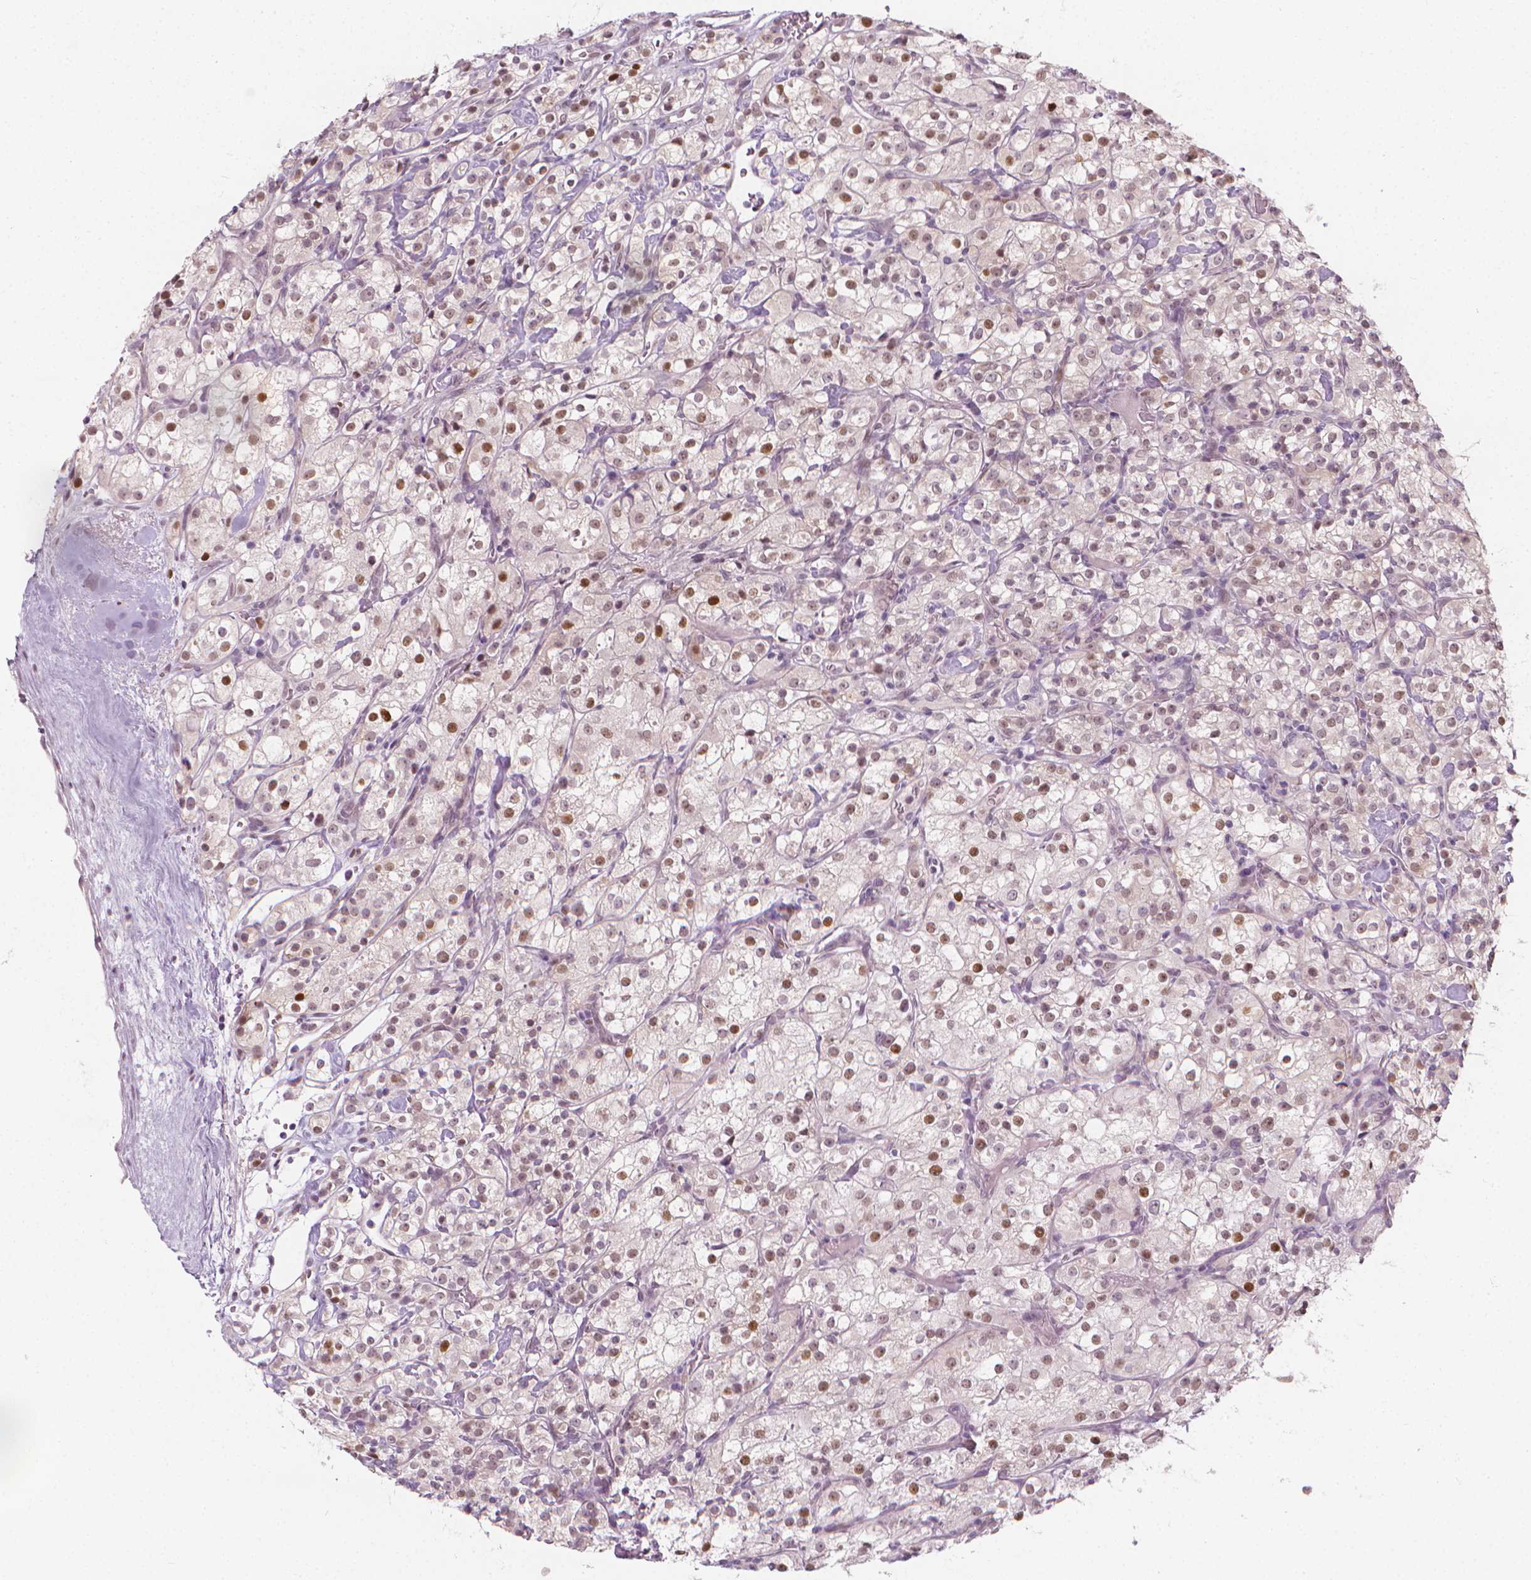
{"staining": {"intensity": "moderate", "quantity": "25%-75%", "location": "nuclear"}, "tissue": "renal cancer", "cell_type": "Tumor cells", "image_type": "cancer", "snomed": [{"axis": "morphology", "description": "Adenocarcinoma, NOS"}, {"axis": "topography", "description": "Kidney"}], "caption": "This histopathology image displays IHC staining of renal cancer (adenocarcinoma), with medium moderate nuclear expression in about 25%-75% of tumor cells.", "gene": "CDKN1C", "patient": {"sex": "male", "age": 77}}